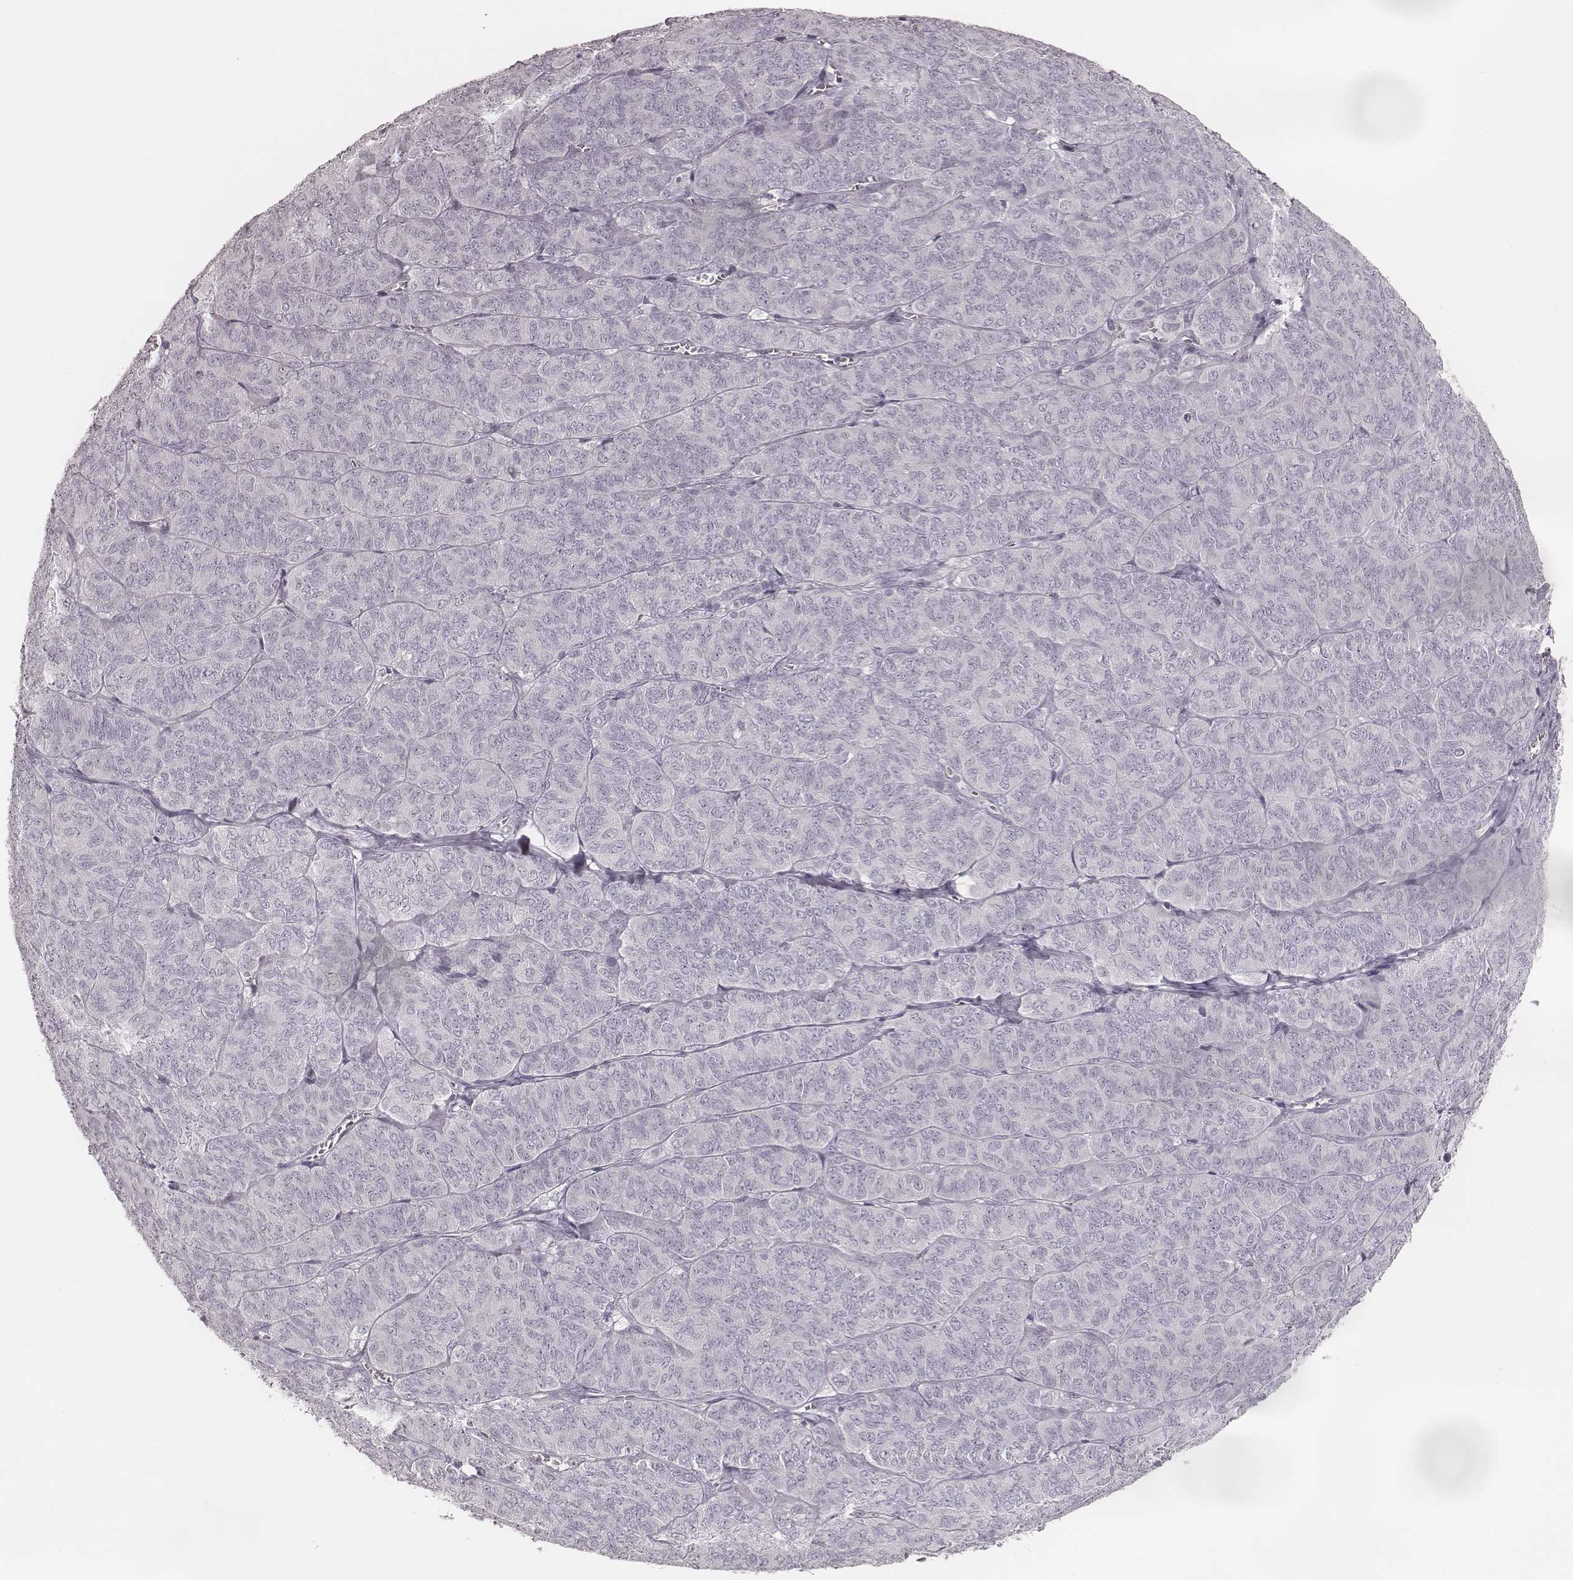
{"staining": {"intensity": "negative", "quantity": "none", "location": "none"}, "tissue": "ovarian cancer", "cell_type": "Tumor cells", "image_type": "cancer", "snomed": [{"axis": "morphology", "description": "Carcinoma, endometroid"}, {"axis": "topography", "description": "Ovary"}], "caption": "Protein analysis of ovarian cancer (endometroid carcinoma) exhibits no significant positivity in tumor cells. The staining is performed using DAB brown chromogen with nuclei counter-stained in using hematoxylin.", "gene": "KRT72", "patient": {"sex": "female", "age": 80}}